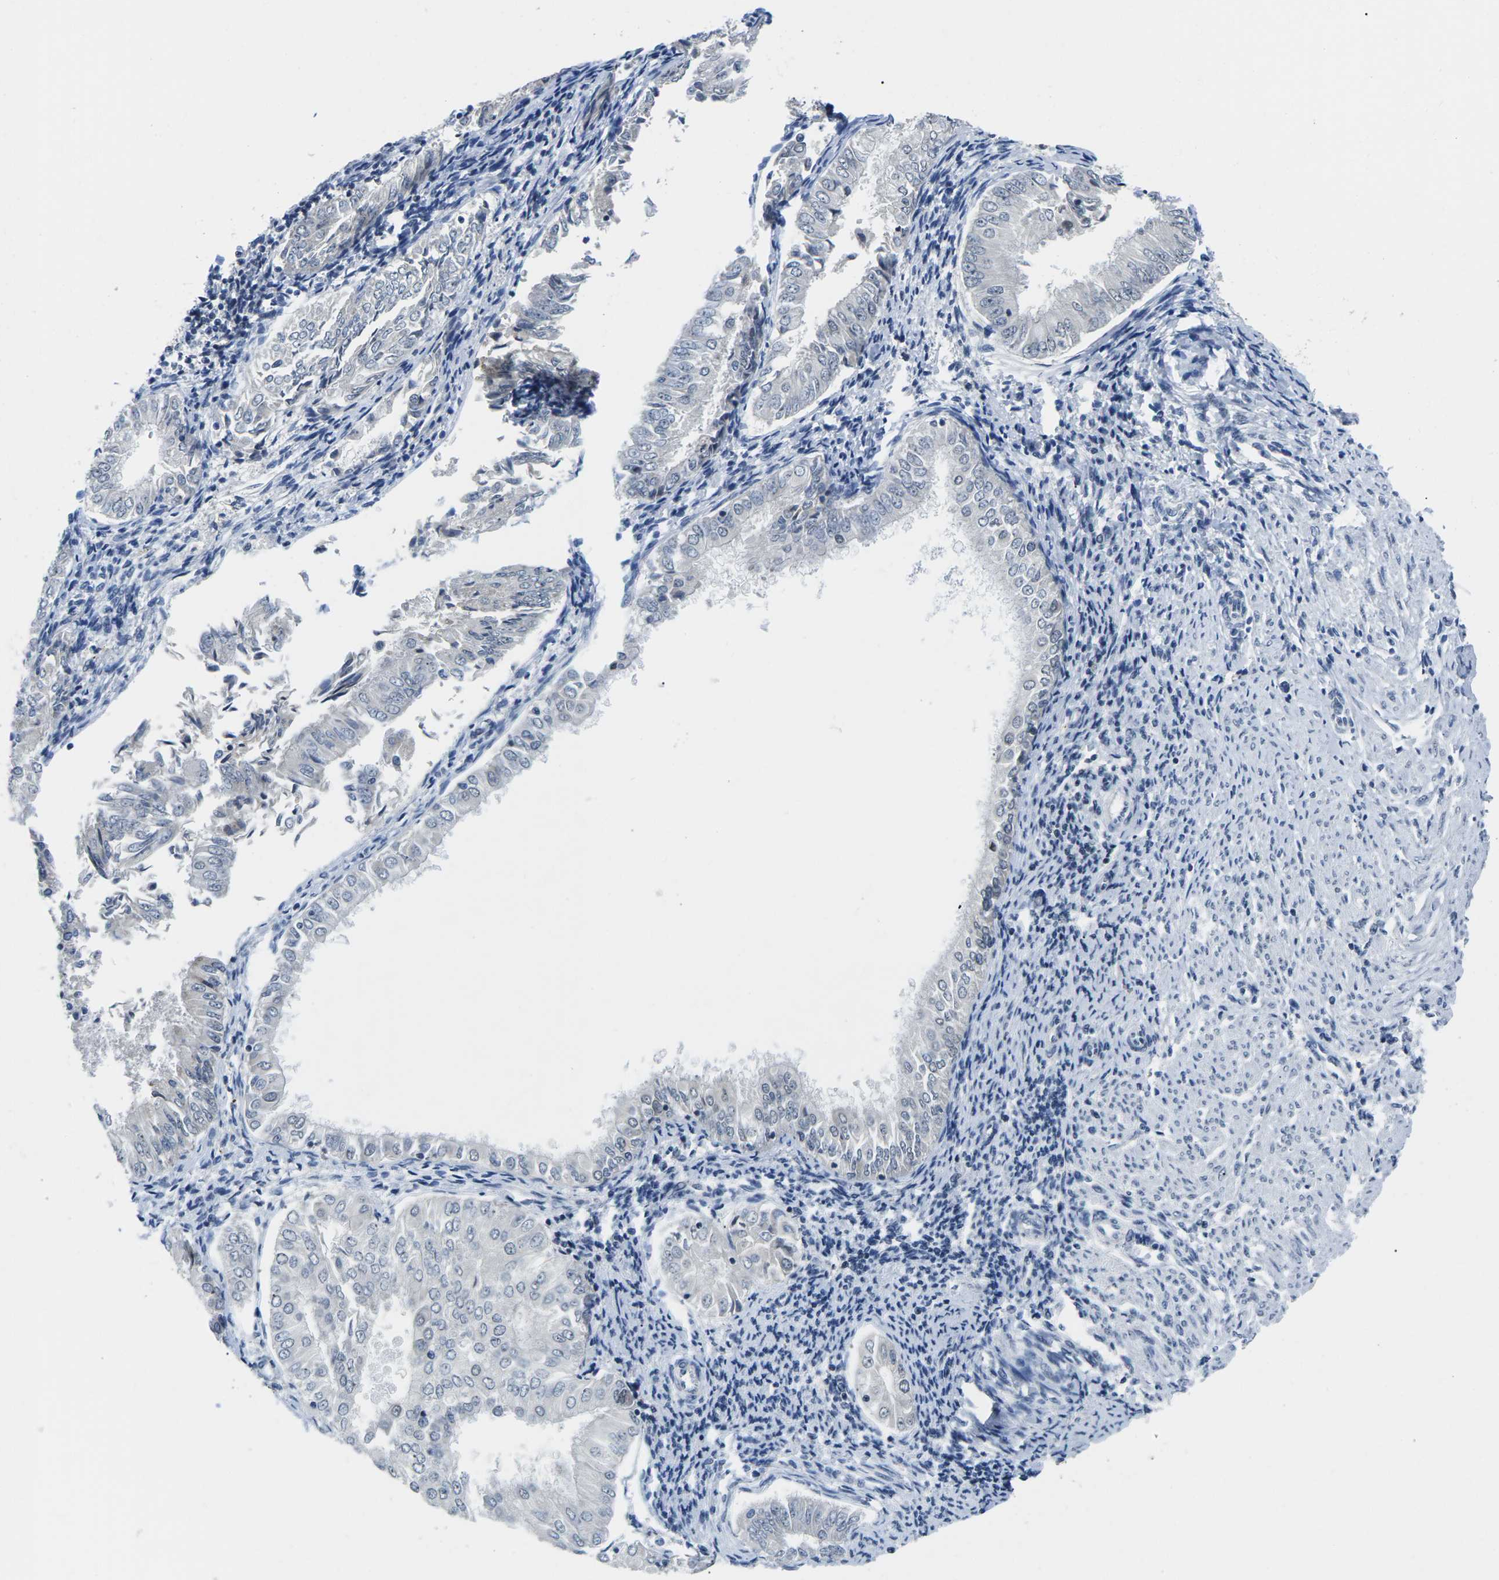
{"staining": {"intensity": "negative", "quantity": "none", "location": "none"}, "tissue": "endometrial cancer", "cell_type": "Tumor cells", "image_type": "cancer", "snomed": [{"axis": "morphology", "description": "Adenocarcinoma, NOS"}, {"axis": "topography", "description": "Endometrium"}], "caption": "This micrograph is of endometrial adenocarcinoma stained with IHC to label a protein in brown with the nuclei are counter-stained blue. There is no positivity in tumor cells. The staining was performed using DAB to visualize the protein expression in brown, while the nuclei were stained in blue with hematoxylin (Magnification: 20x).", "gene": "NSRP1", "patient": {"sex": "female", "age": 53}}